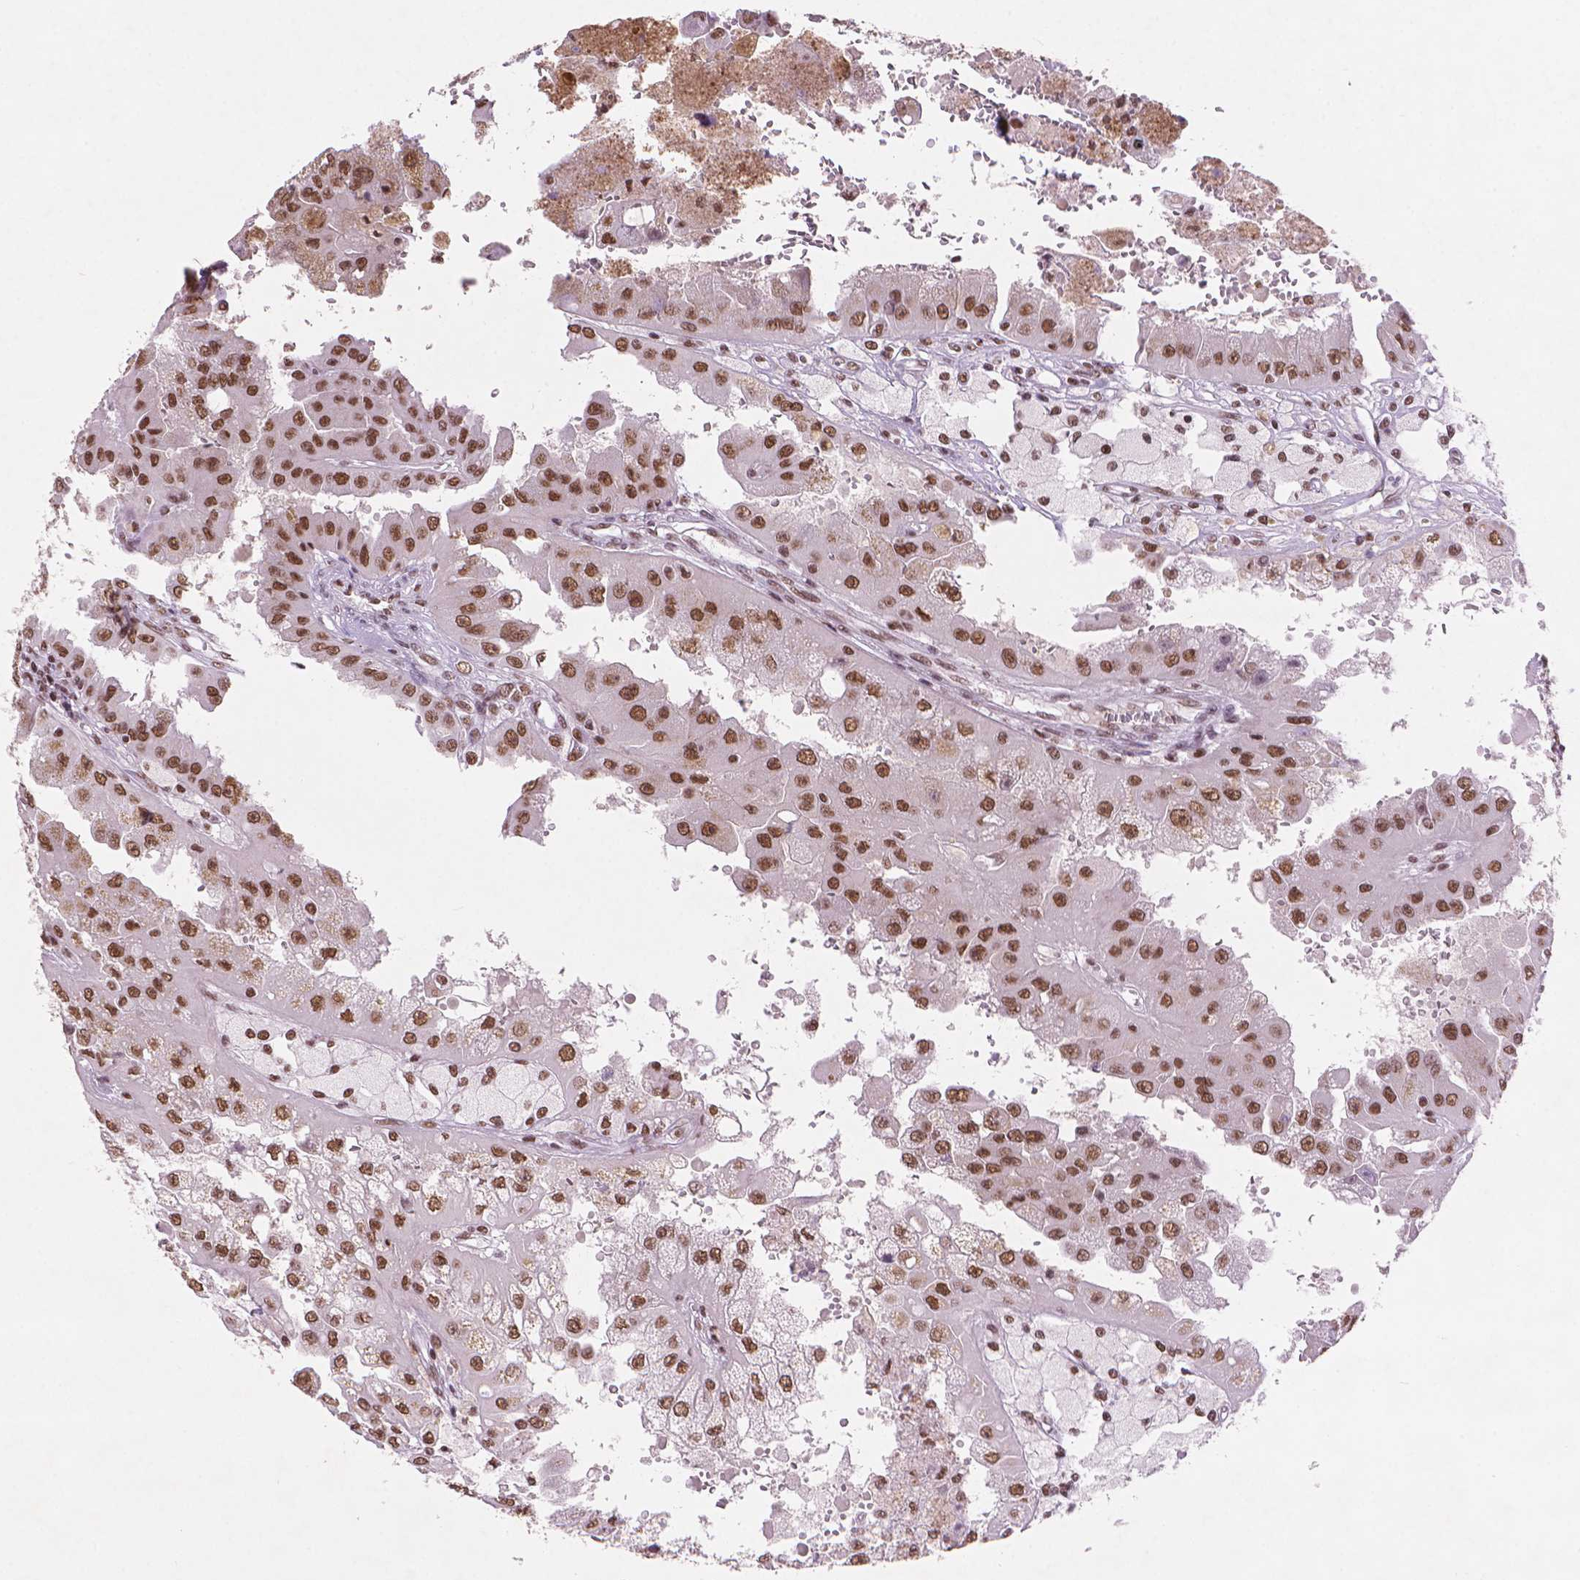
{"staining": {"intensity": "moderate", "quantity": ">75%", "location": "nuclear"}, "tissue": "renal cancer", "cell_type": "Tumor cells", "image_type": "cancer", "snomed": [{"axis": "morphology", "description": "Adenocarcinoma, NOS"}, {"axis": "topography", "description": "Kidney"}], "caption": "High-magnification brightfield microscopy of renal cancer stained with DAB (brown) and counterstained with hematoxylin (blue). tumor cells exhibit moderate nuclear positivity is seen in approximately>75% of cells.", "gene": "RPA4", "patient": {"sex": "male", "age": 58}}